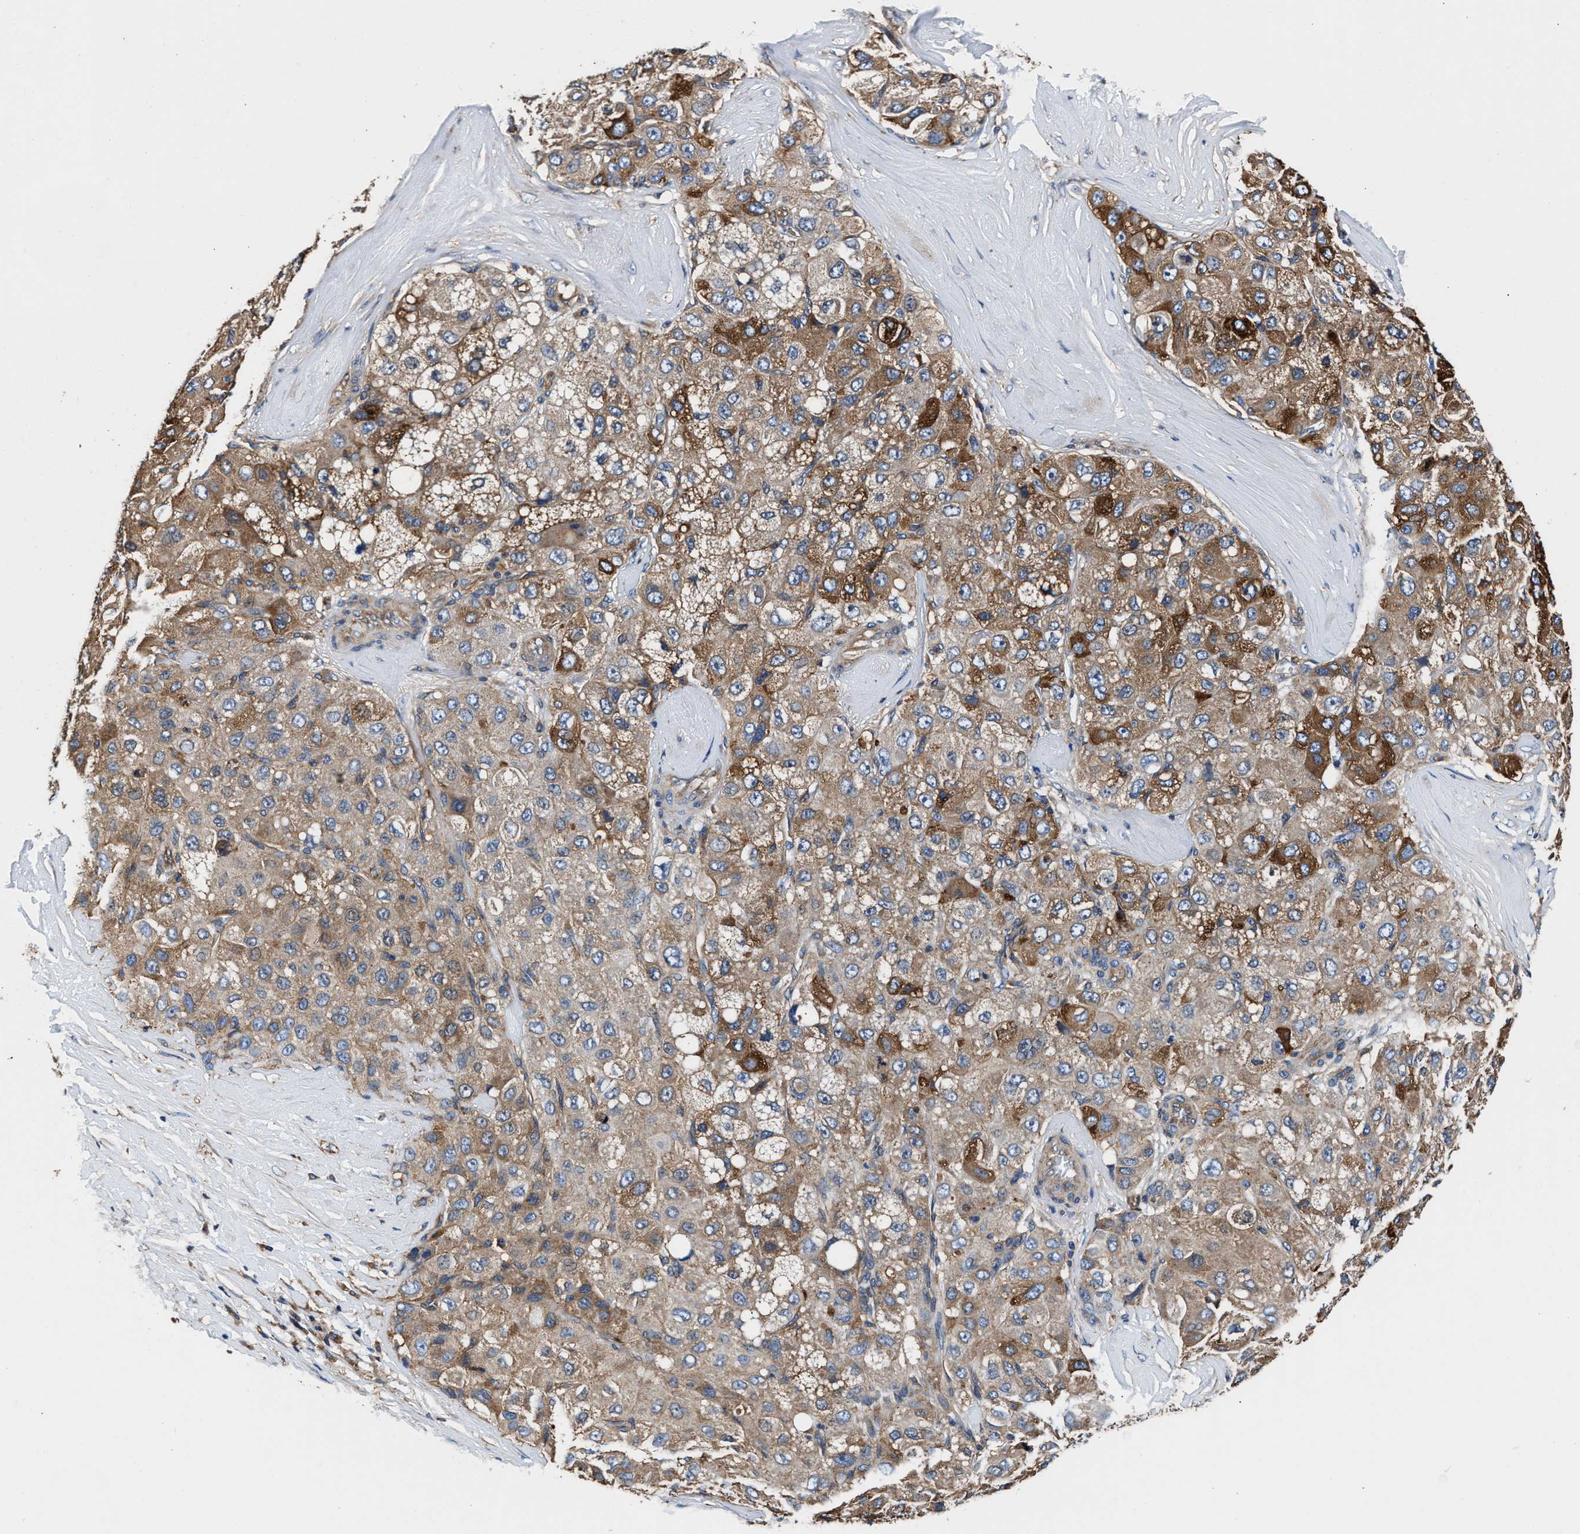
{"staining": {"intensity": "moderate", "quantity": ">75%", "location": "cytoplasmic/membranous"}, "tissue": "liver cancer", "cell_type": "Tumor cells", "image_type": "cancer", "snomed": [{"axis": "morphology", "description": "Carcinoma, Hepatocellular, NOS"}, {"axis": "topography", "description": "Liver"}], "caption": "The micrograph shows a brown stain indicating the presence of a protein in the cytoplasmic/membranous of tumor cells in liver cancer (hepatocellular carcinoma).", "gene": "PPP1R9B", "patient": {"sex": "male", "age": 80}}